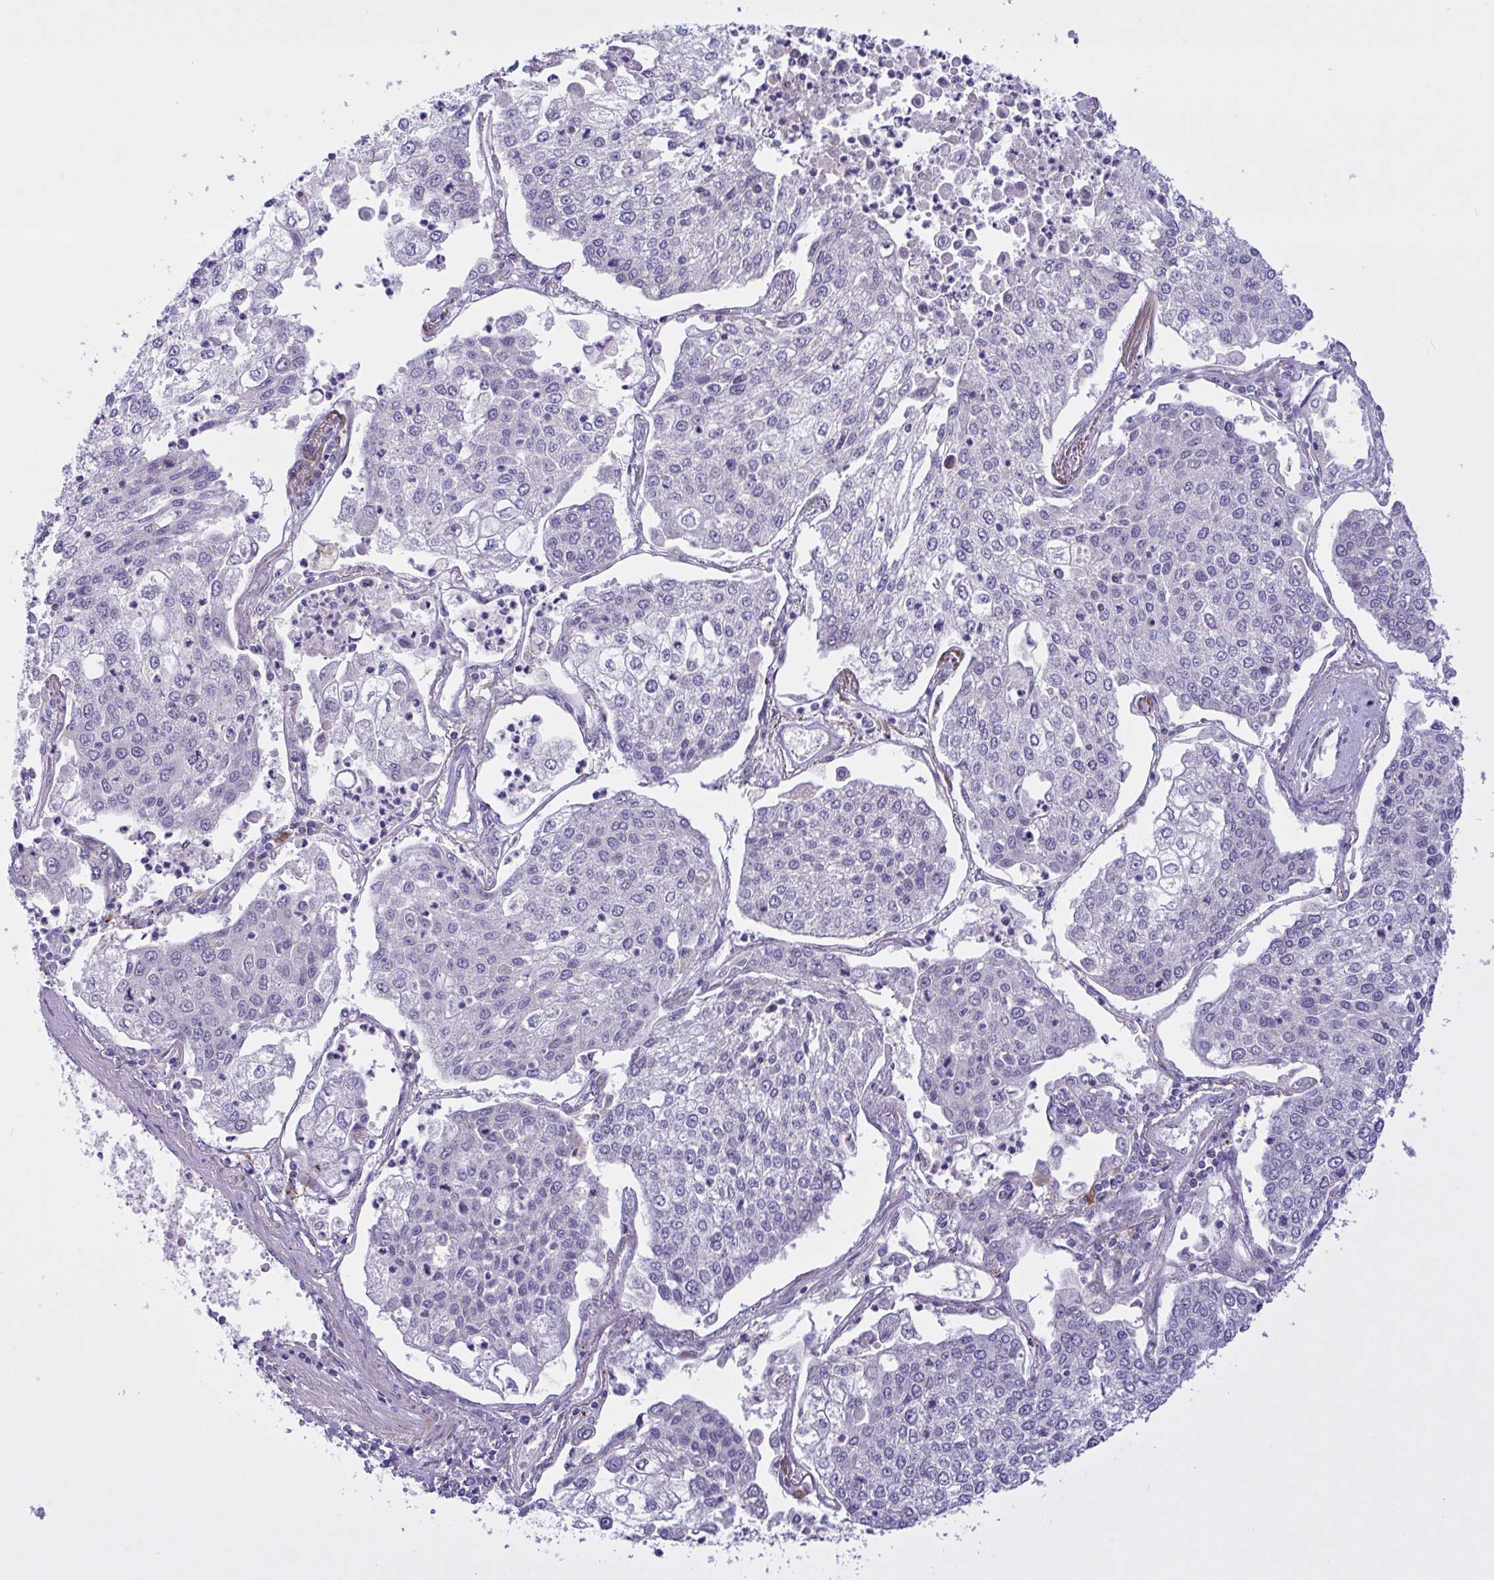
{"staining": {"intensity": "negative", "quantity": "none", "location": "none"}, "tissue": "lung cancer", "cell_type": "Tumor cells", "image_type": "cancer", "snomed": [{"axis": "morphology", "description": "Squamous cell carcinoma, NOS"}, {"axis": "topography", "description": "Lung"}], "caption": "IHC micrograph of neoplastic tissue: lung cancer (squamous cell carcinoma) stained with DAB demonstrates no significant protein staining in tumor cells.", "gene": "FAM86B1", "patient": {"sex": "male", "age": 74}}